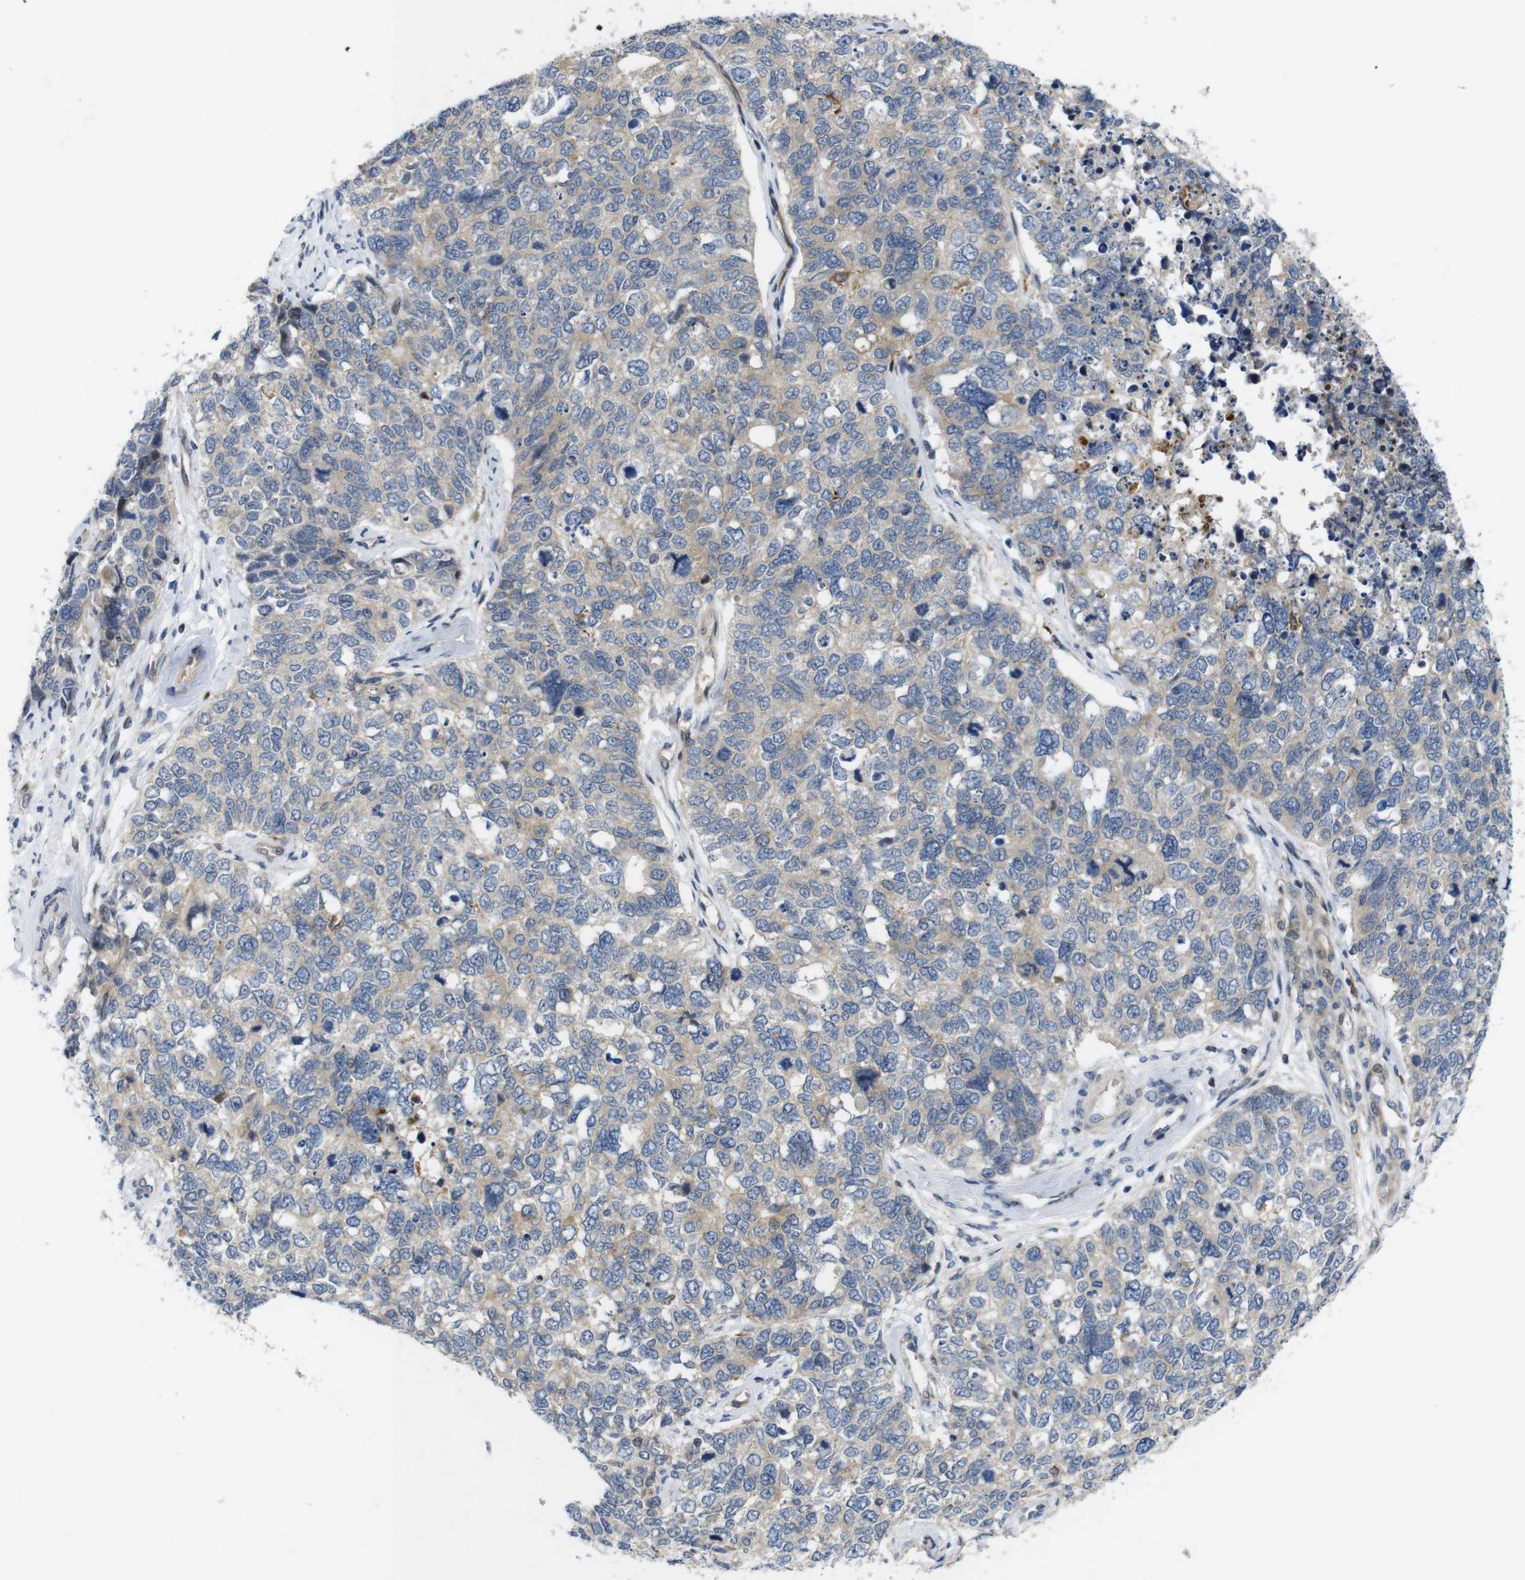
{"staining": {"intensity": "weak", "quantity": ">75%", "location": "cytoplasmic/membranous"}, "tissue": "cervical cancer", "cell_type": "Tumor cells", "image_type": "cancer", "snomed": [{"axis": "morphology", "description": "Squamous cell carcinoma, NOS"}, {"axis": "topography", "description": "Cervix"}], "caption": "This is a photomicrograph of IHC staining of cervical cancer (squamous cell carcinoma), which shows weak positivity in the cytoplasmic/membranous of tumor cells.", "gene": "ROBO2", "patient": {"sex": "female", "age": 63}}